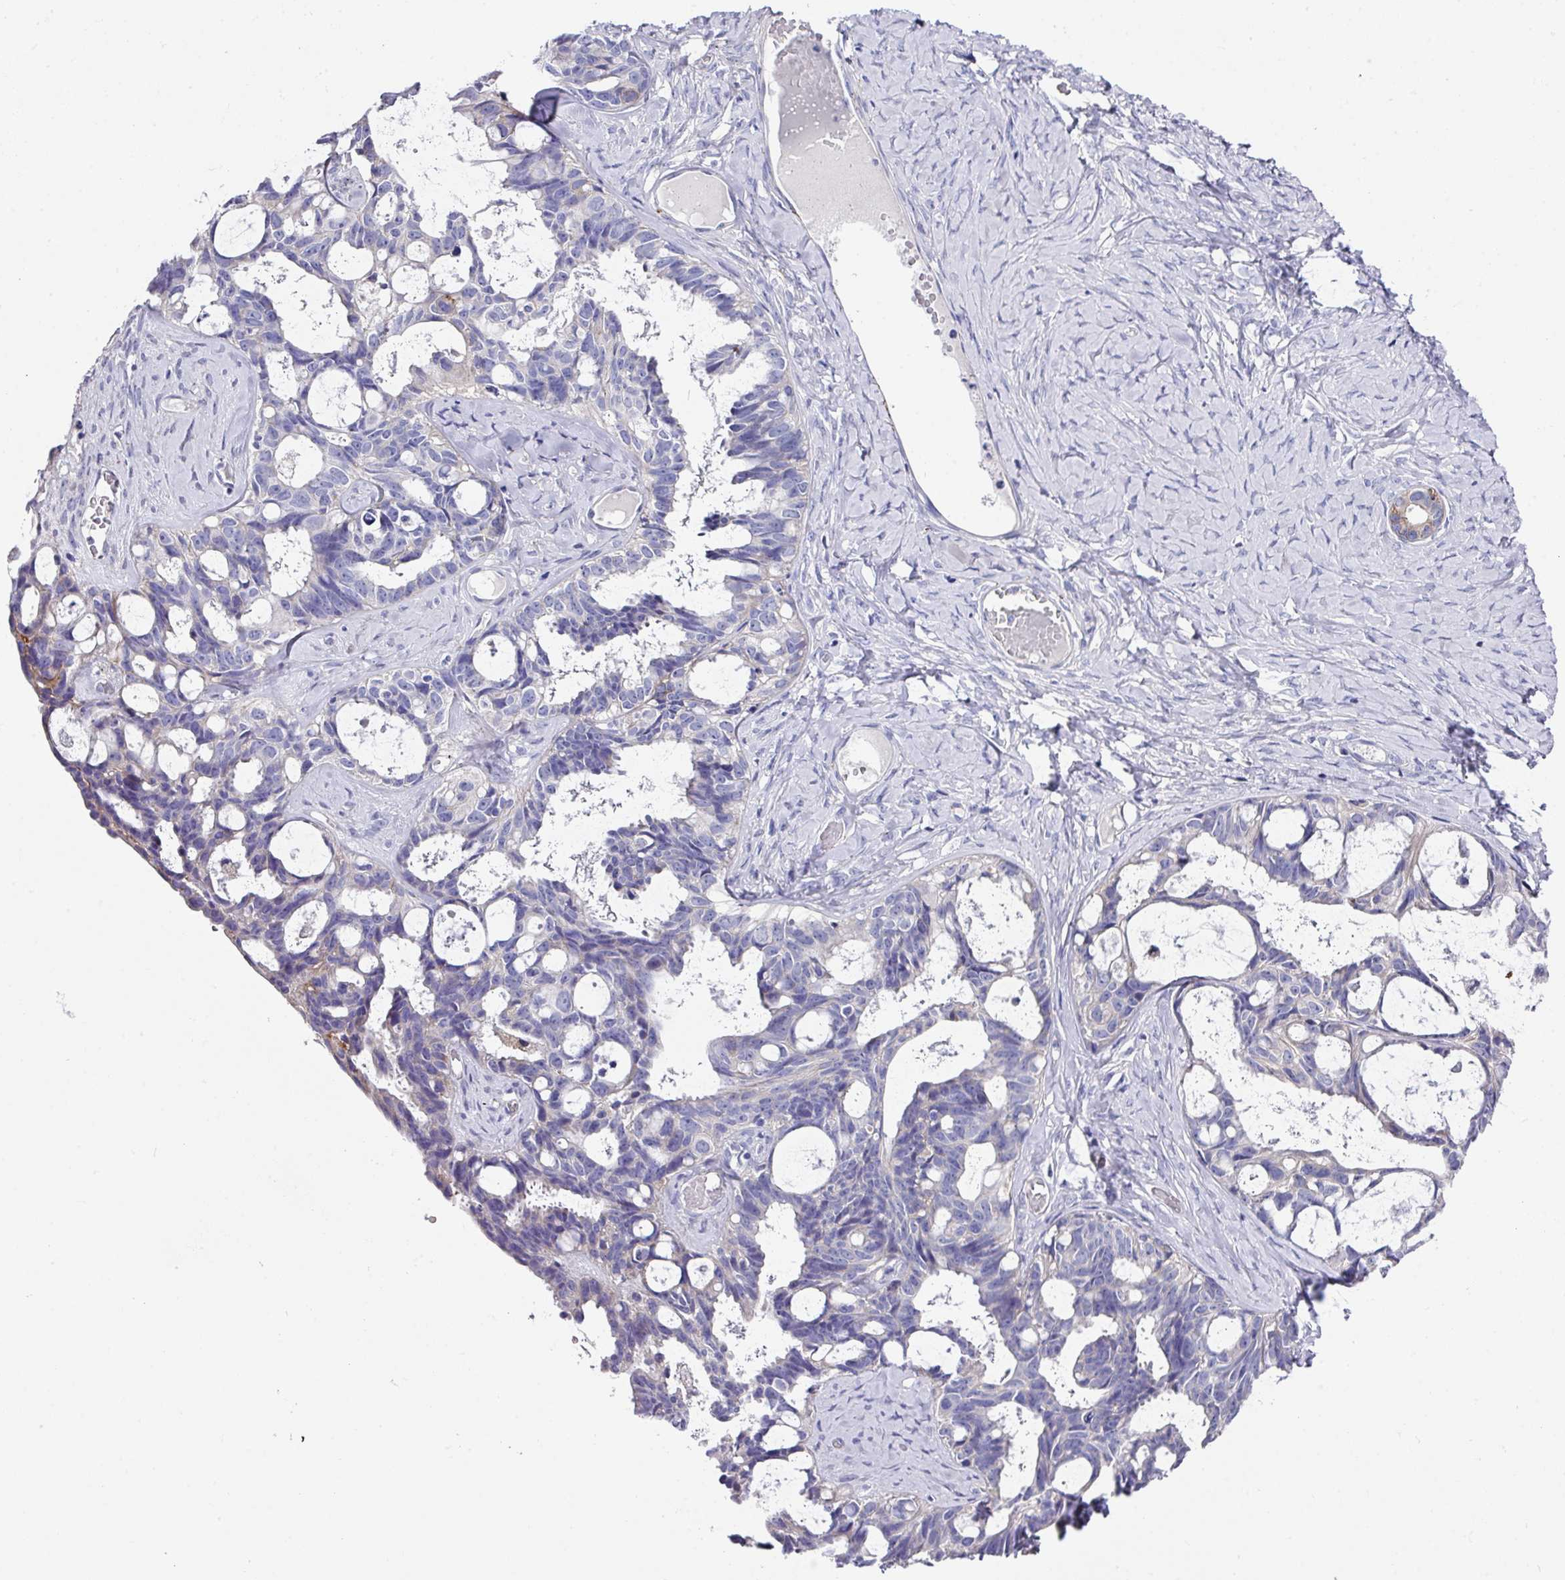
{"staining": {"intensity": "moderate", "quantity": "<25%", "location": "cytoplasmic/membranous"}, "tissue": "ovarian cancer", "cell_type": "Tumor cells", "image_type": "cancer", "snomed": [{"axis": "morphology", "description": "Cystadenocarcinoma, serous, NOS"}, {"axis": "topography", "description": "Ovary"}], "caption": "A micrograph of ovarian cancer (serous cystadenocarcinoma) stained for a protein demonstrates moderate cytoplasmic/membranous brown staining in tumor cells.", "gene": "CLDN1", "patient": {"sex": "female", "age": 69}}